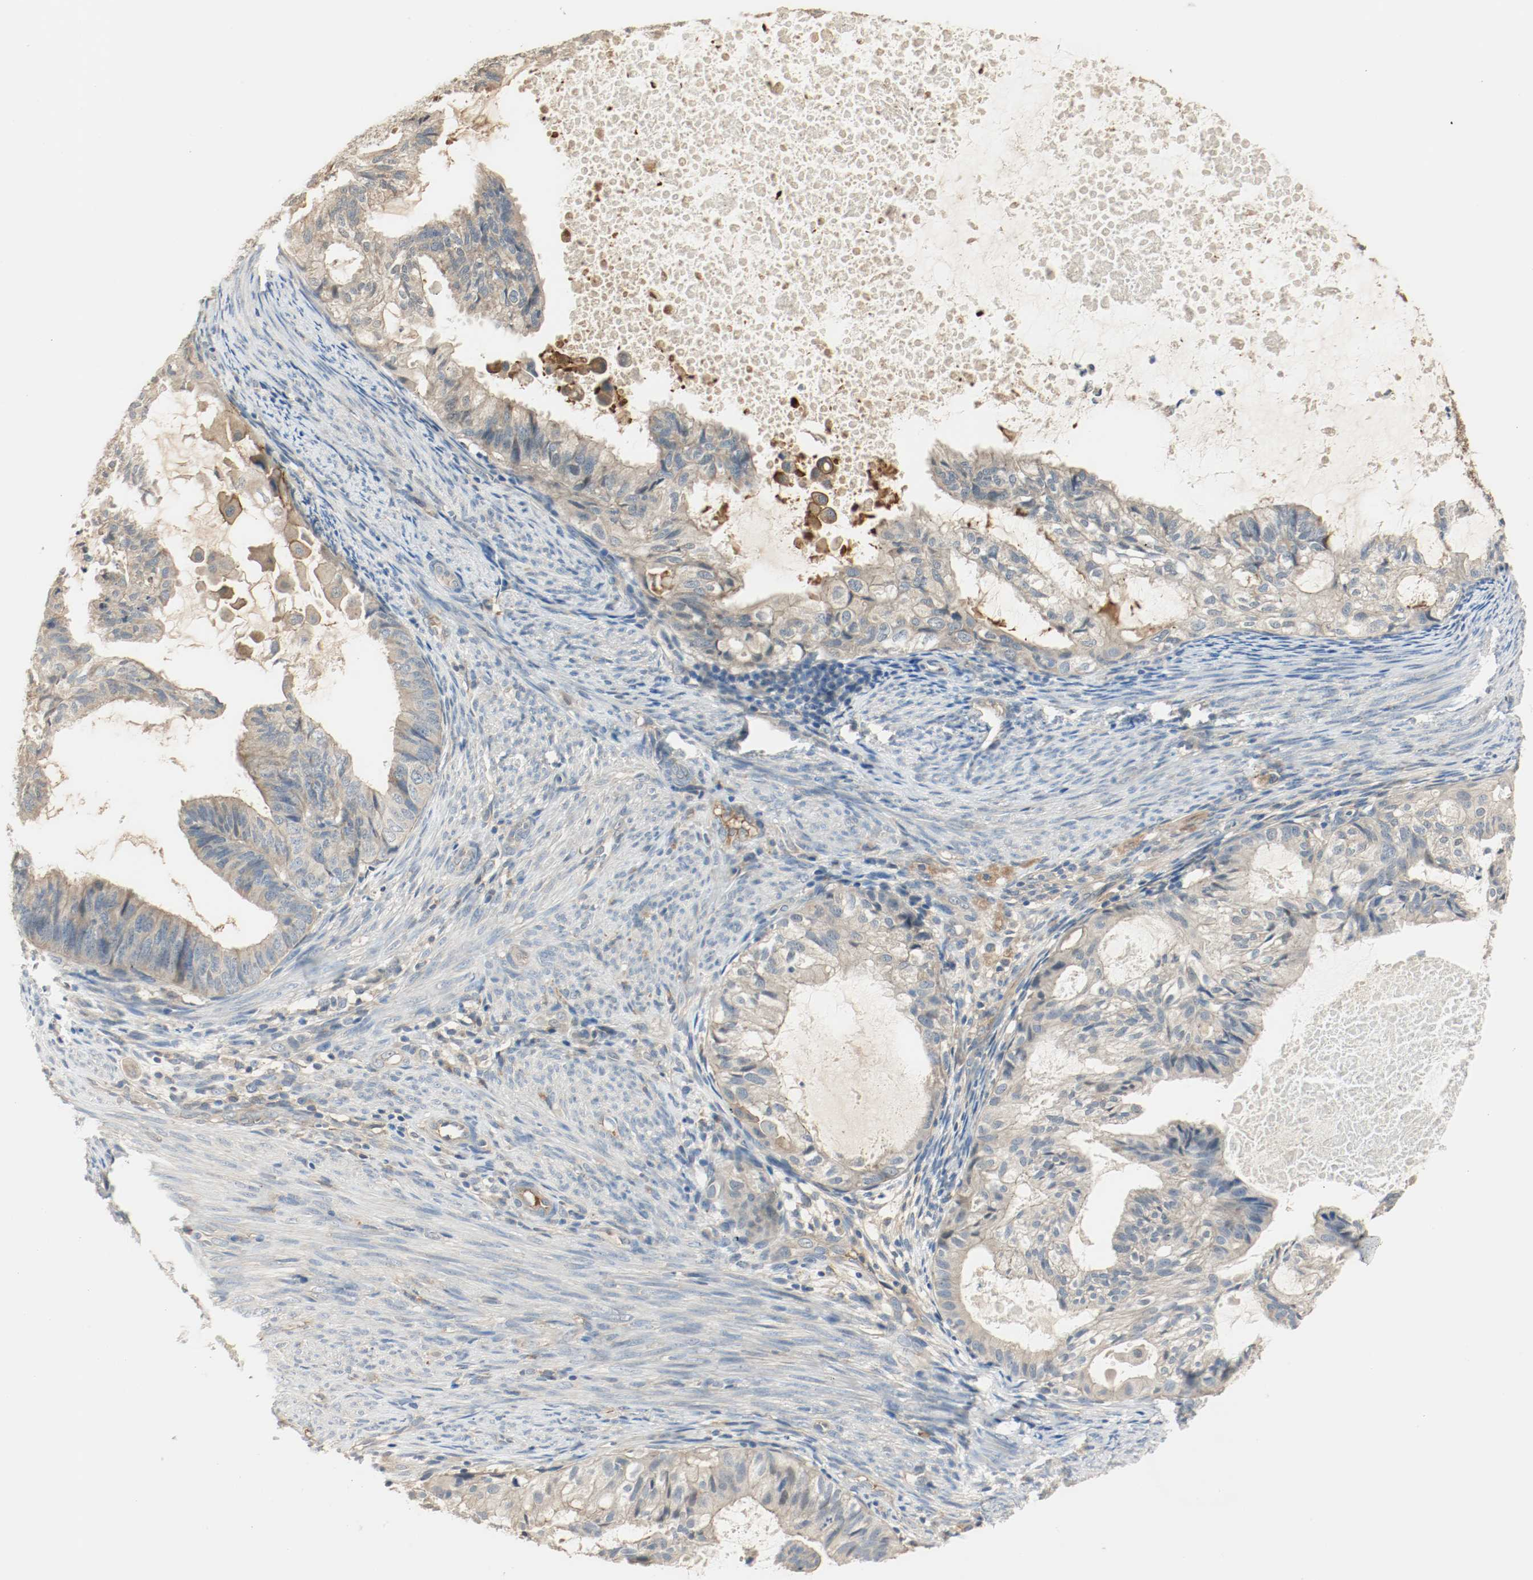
{"staining": {"intensity": "weak", "quantity": ">75%", "location": "cytoplasmic/membranous"}, "tissue": "cervical cancer", "cell_type": "Tumor cells", "image_type": "cancer", "snomed": [{"axis": "morphology", "description": "Normal tissue, NOS"}, {"axis": "morphology", "description": "Adenocarcinoma, NOS"}, {"axis": "topography", "description": "Cervix"}, {"axis": "topography", "description": "Endometrium"}], "caption": "Human cervical cancer stained with a protein marker exhibits weak staining in tumor cells.", "gene": "MELTF", "patient": {"sex": "female", "age": 86}}